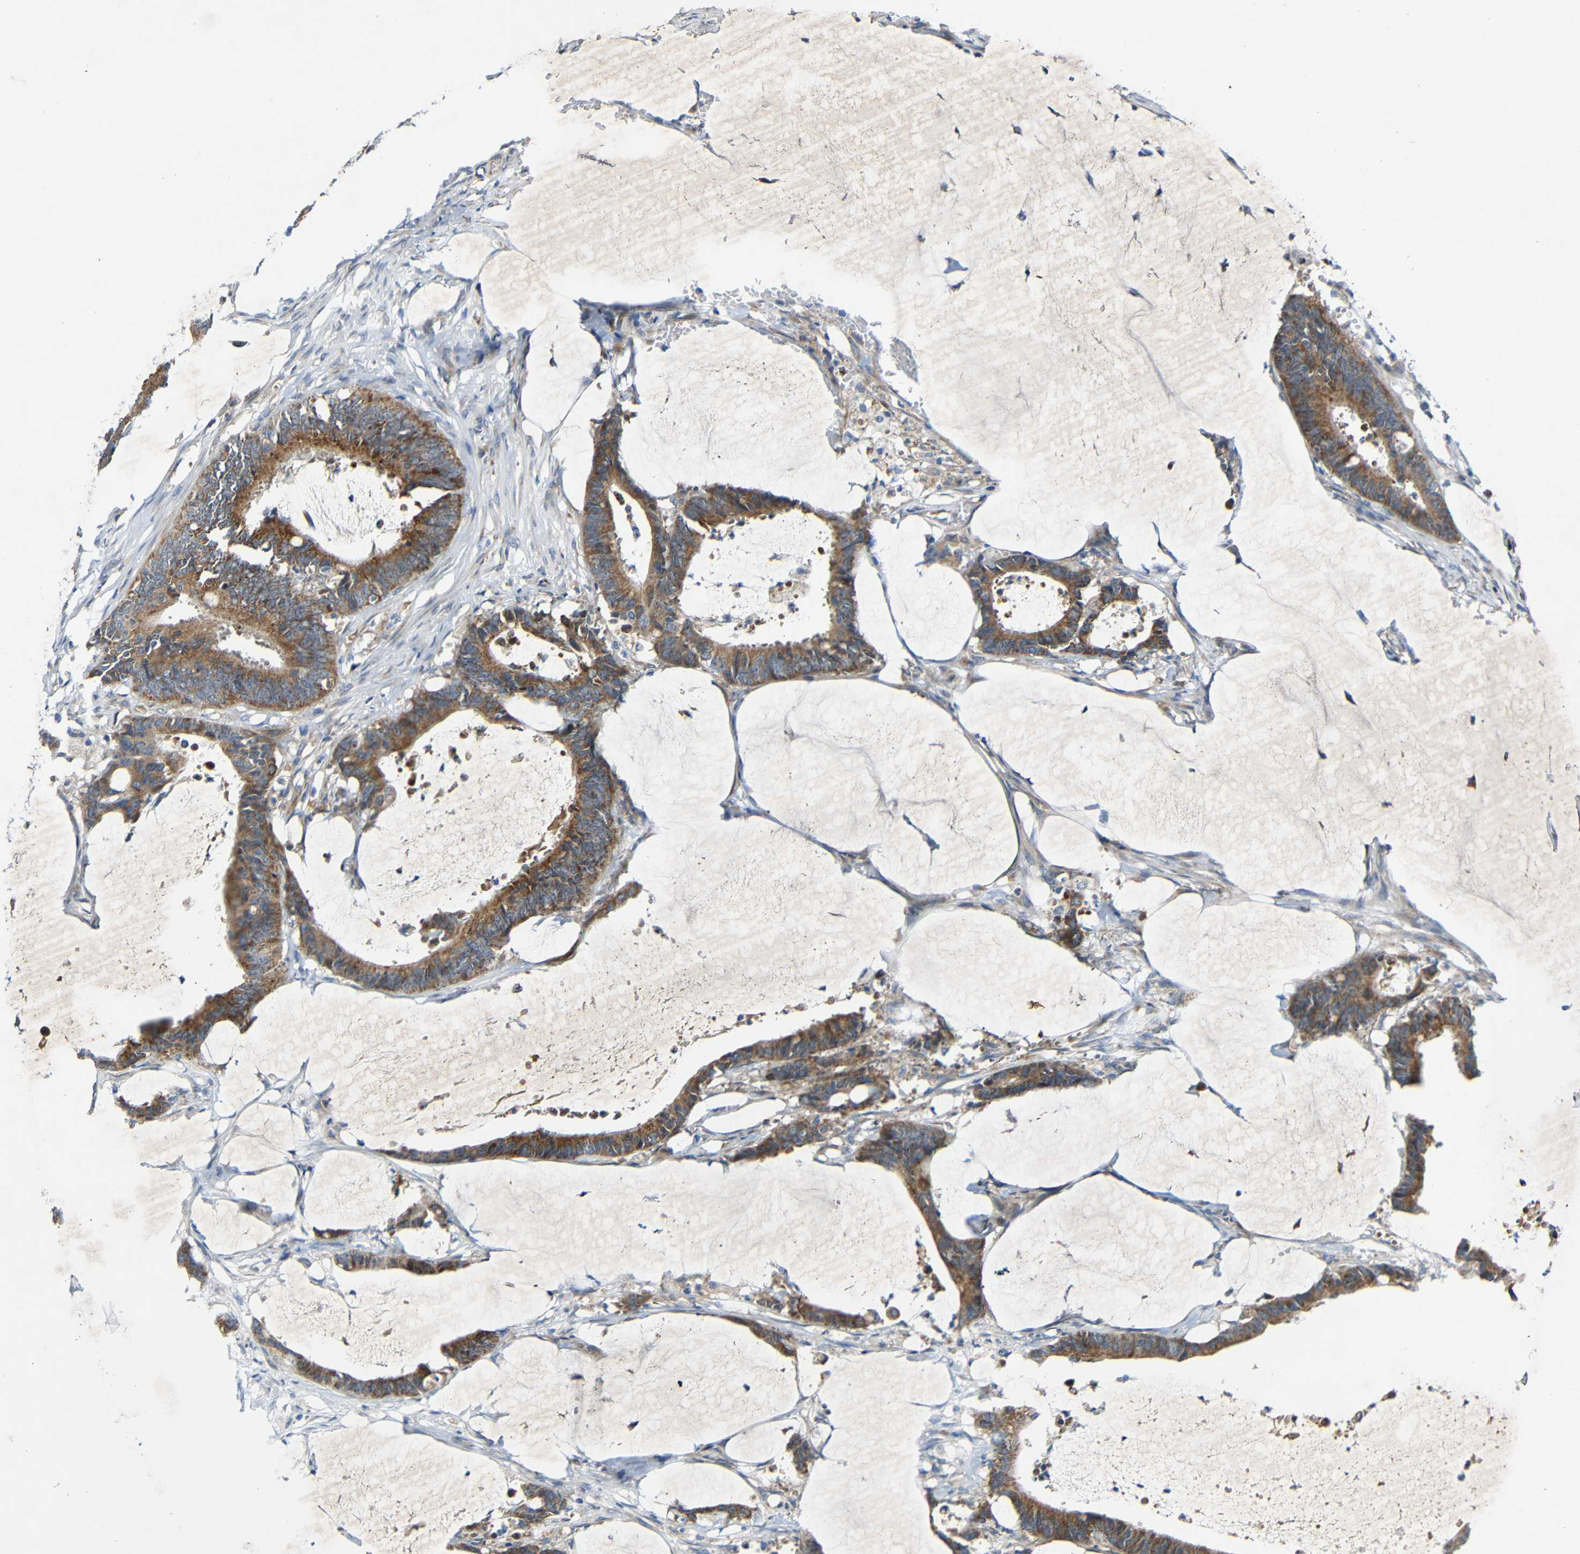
{"staining": {"intensity": "moderate", "quantity": ">75%", "location": "cytoplasmic/membranous"}, "tissue": "colorectal cancer", "cell_type": "Tumor cells", "image_type": "cancer", "snomed": [{"axis": "morphology", "description": "Adenocarcinoma, NOS"}, {"axis": "topography", "description": "Rectum"}], "caption": "Adenocarcinoma (colorectal) tissue shows moderate cytoplasmic/membranous staining in approximately >75% of tumor cells", "gene": "TMEM25", "patient": {"sex": "female", "age": 66}}